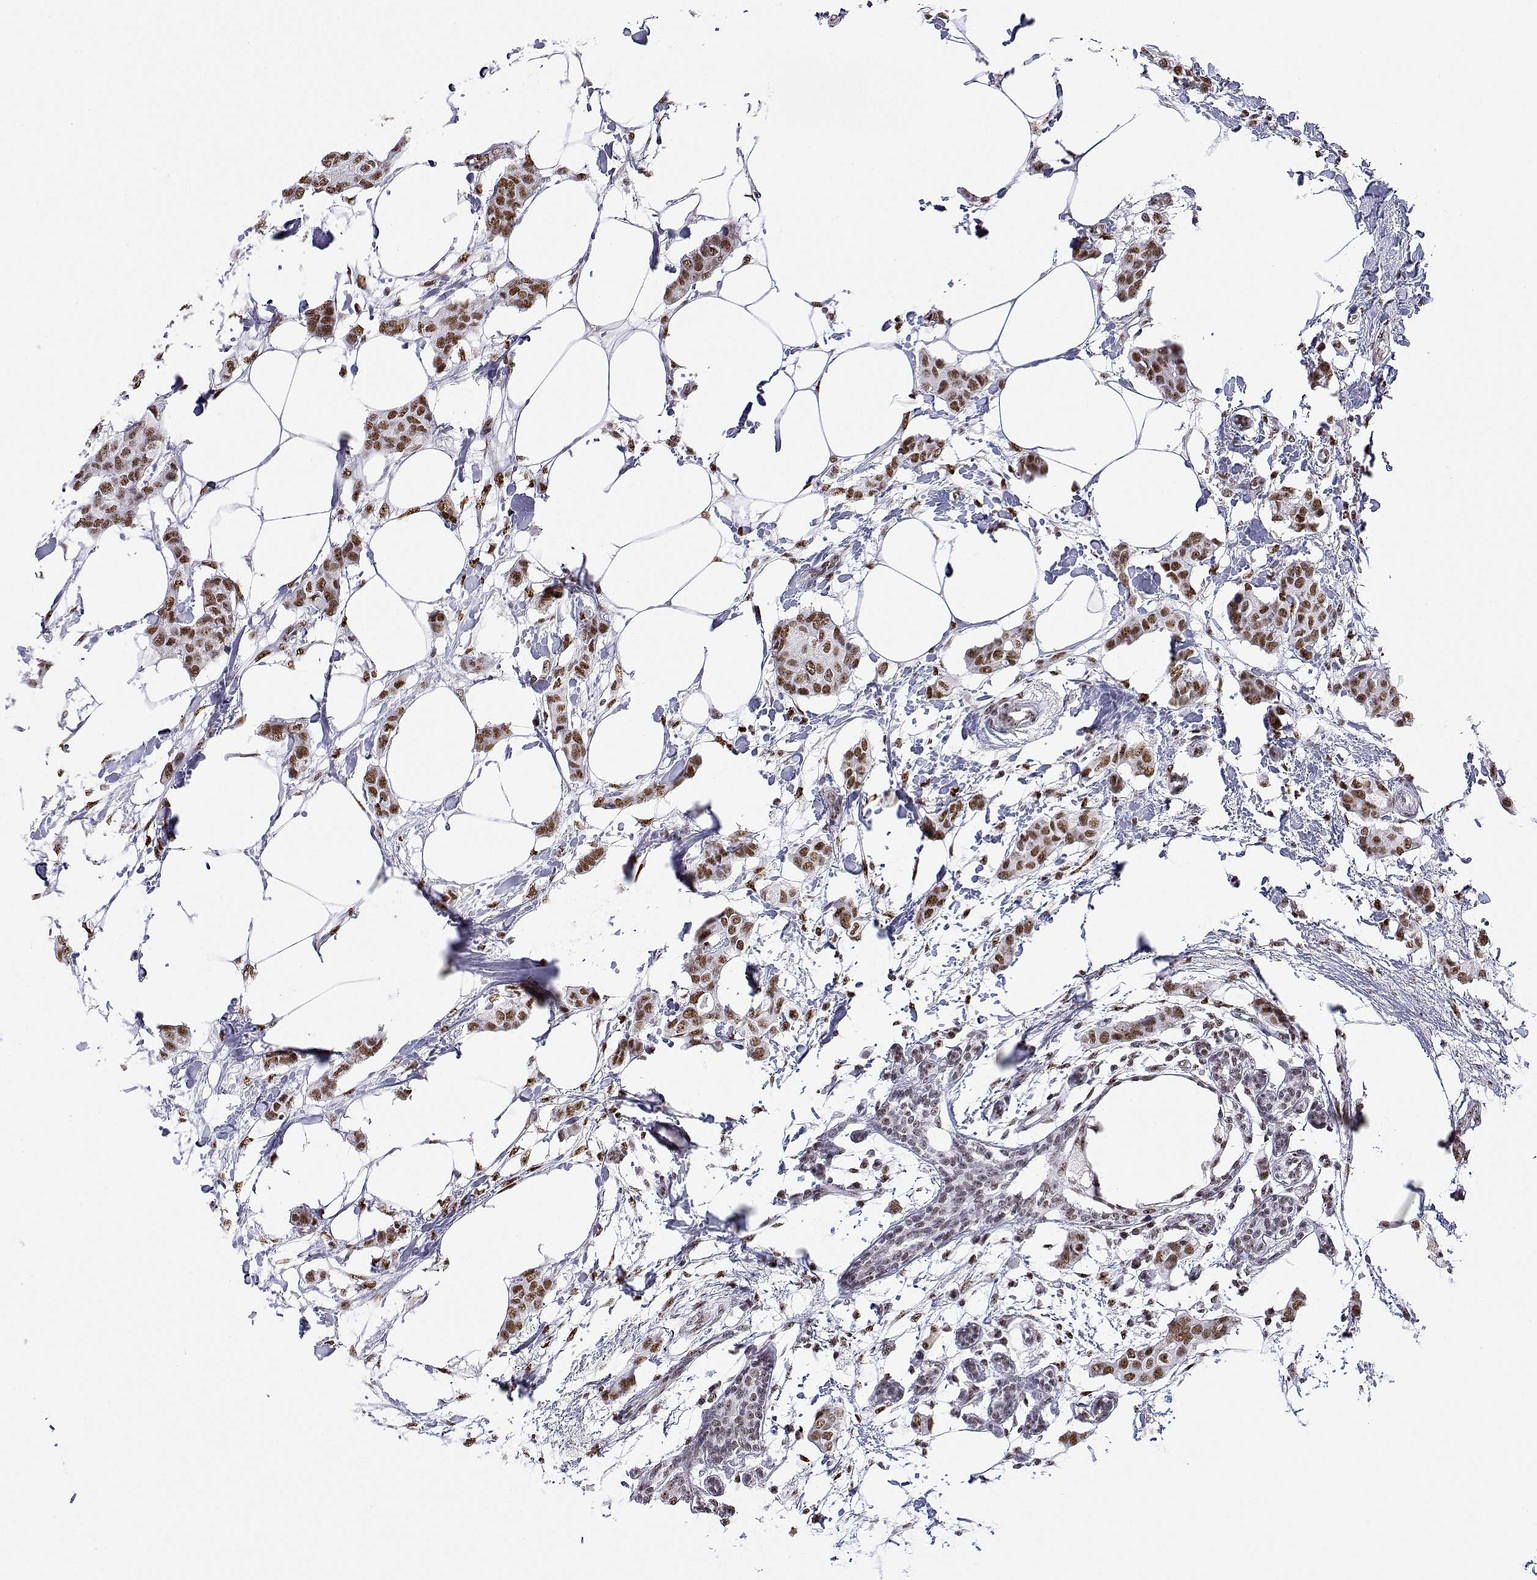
{"staining": {"intensity": "moderate", "quantity": ">75%", "location": "nuclear"}, "tissue": "breast cancer", "cell_type": "Tumor cells", "image_type": "cancer", "snomed": [{"axis": "morphology", "description": "Duct carcinoma"}, {"axis": "topography", "description": "Breast"}], "caption": "The photomicrograph exhibits a brown stain indicating the presence of a protein in the nuclear of tumor cells in infiltrating ductal carcinoma (breast).", "gene": "ADAR", "patient": {"sex": "female", "age": 54}}